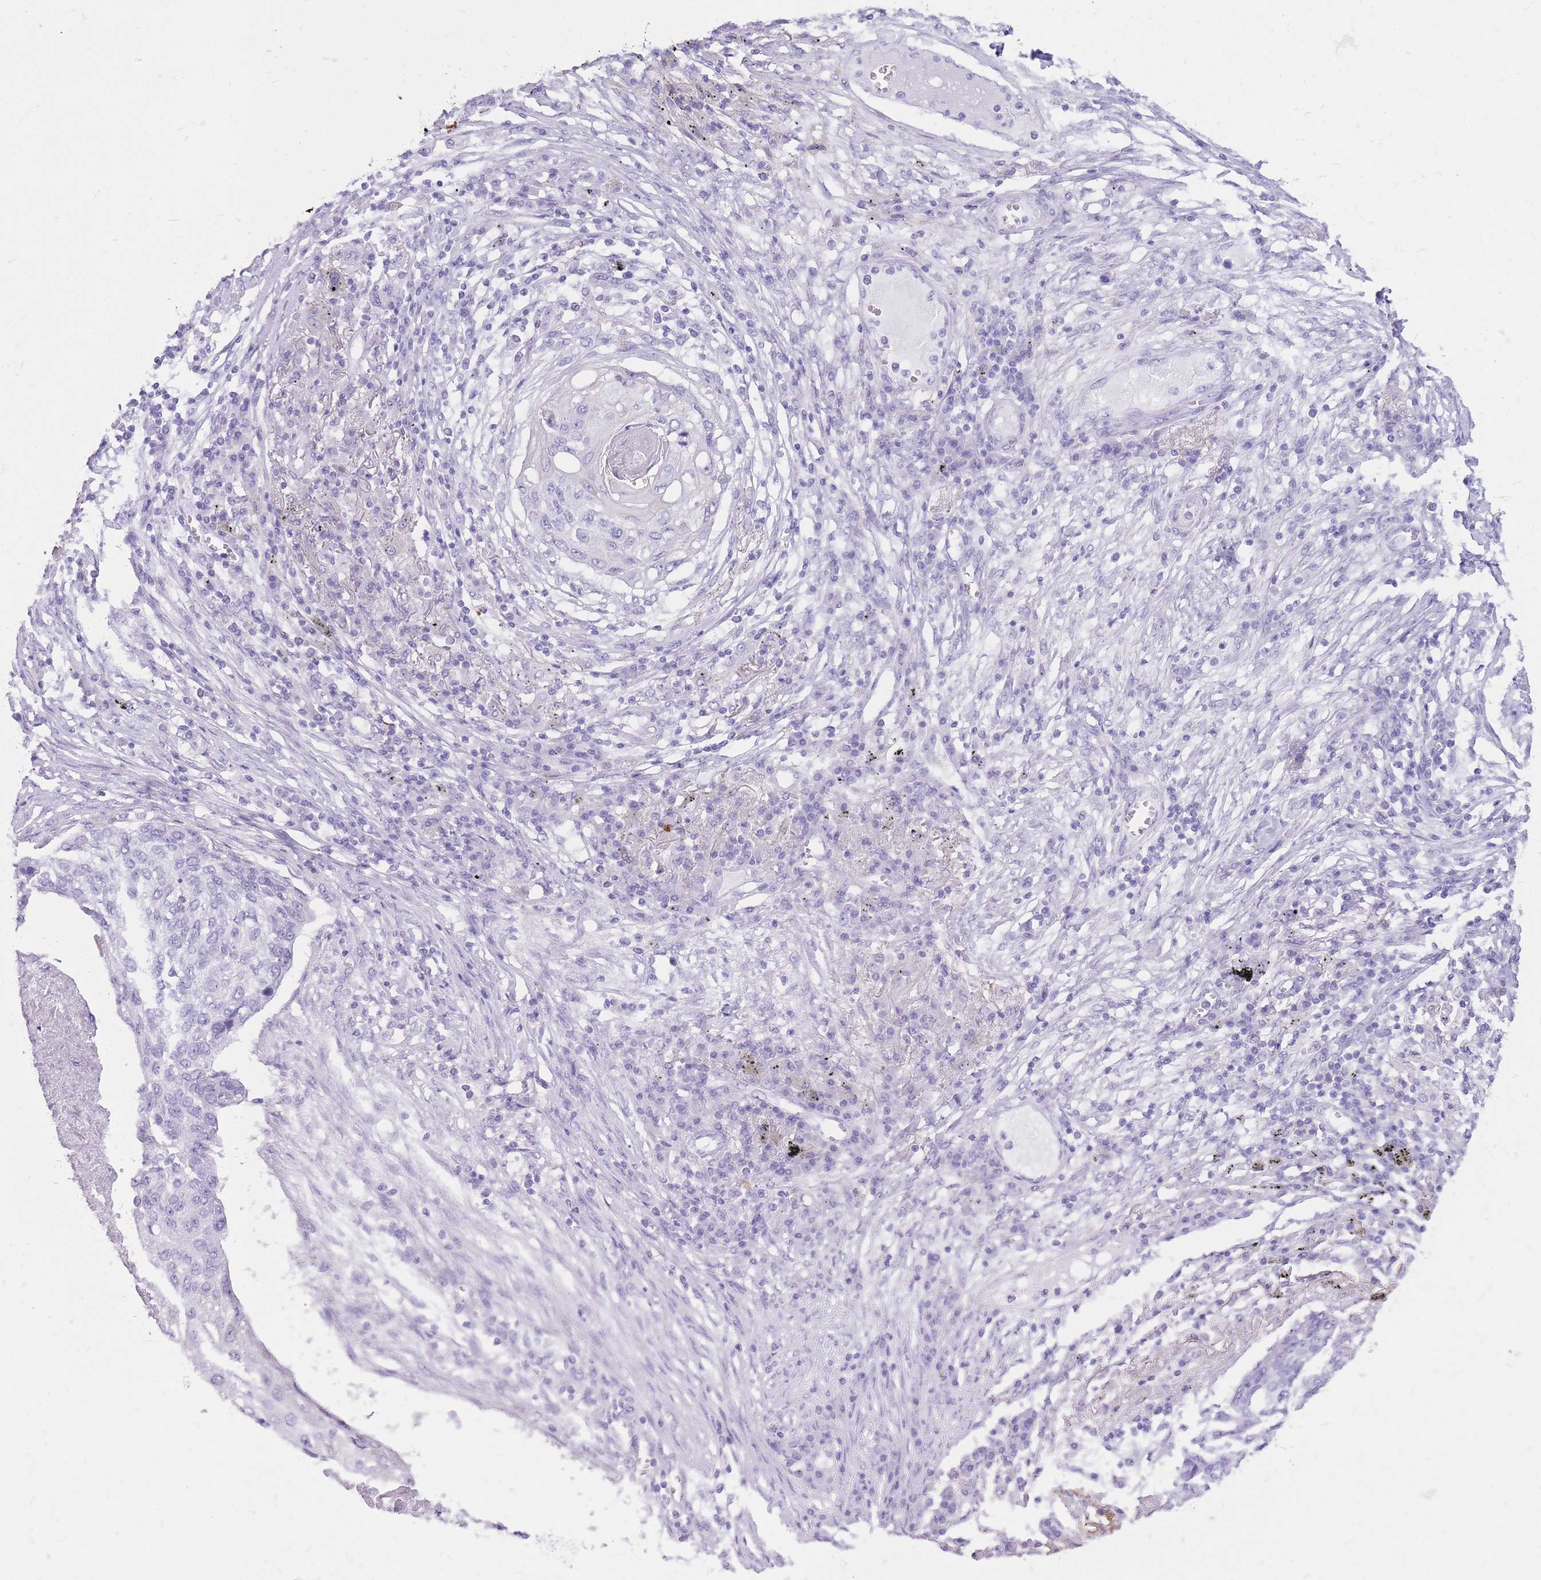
{"staining": {"intensity": "negative", "quantity": "none", "location": "none"}, "tissue": "lung cancer", "cell_type": "Tumor cells", "image_type": "cancer", "snomed": [{"axis": "morphology", "description": "Squamous cell carcinoma, NOS"}, {"axis": "topography", "description": "Lung"}], "caption": "Immunohistochemistry of squamous cell carcinoma (lung) exhibits no positivity in tumor cells.", "gene": "CYP21A2", "patient": {"sex": "female", "age": 63}}